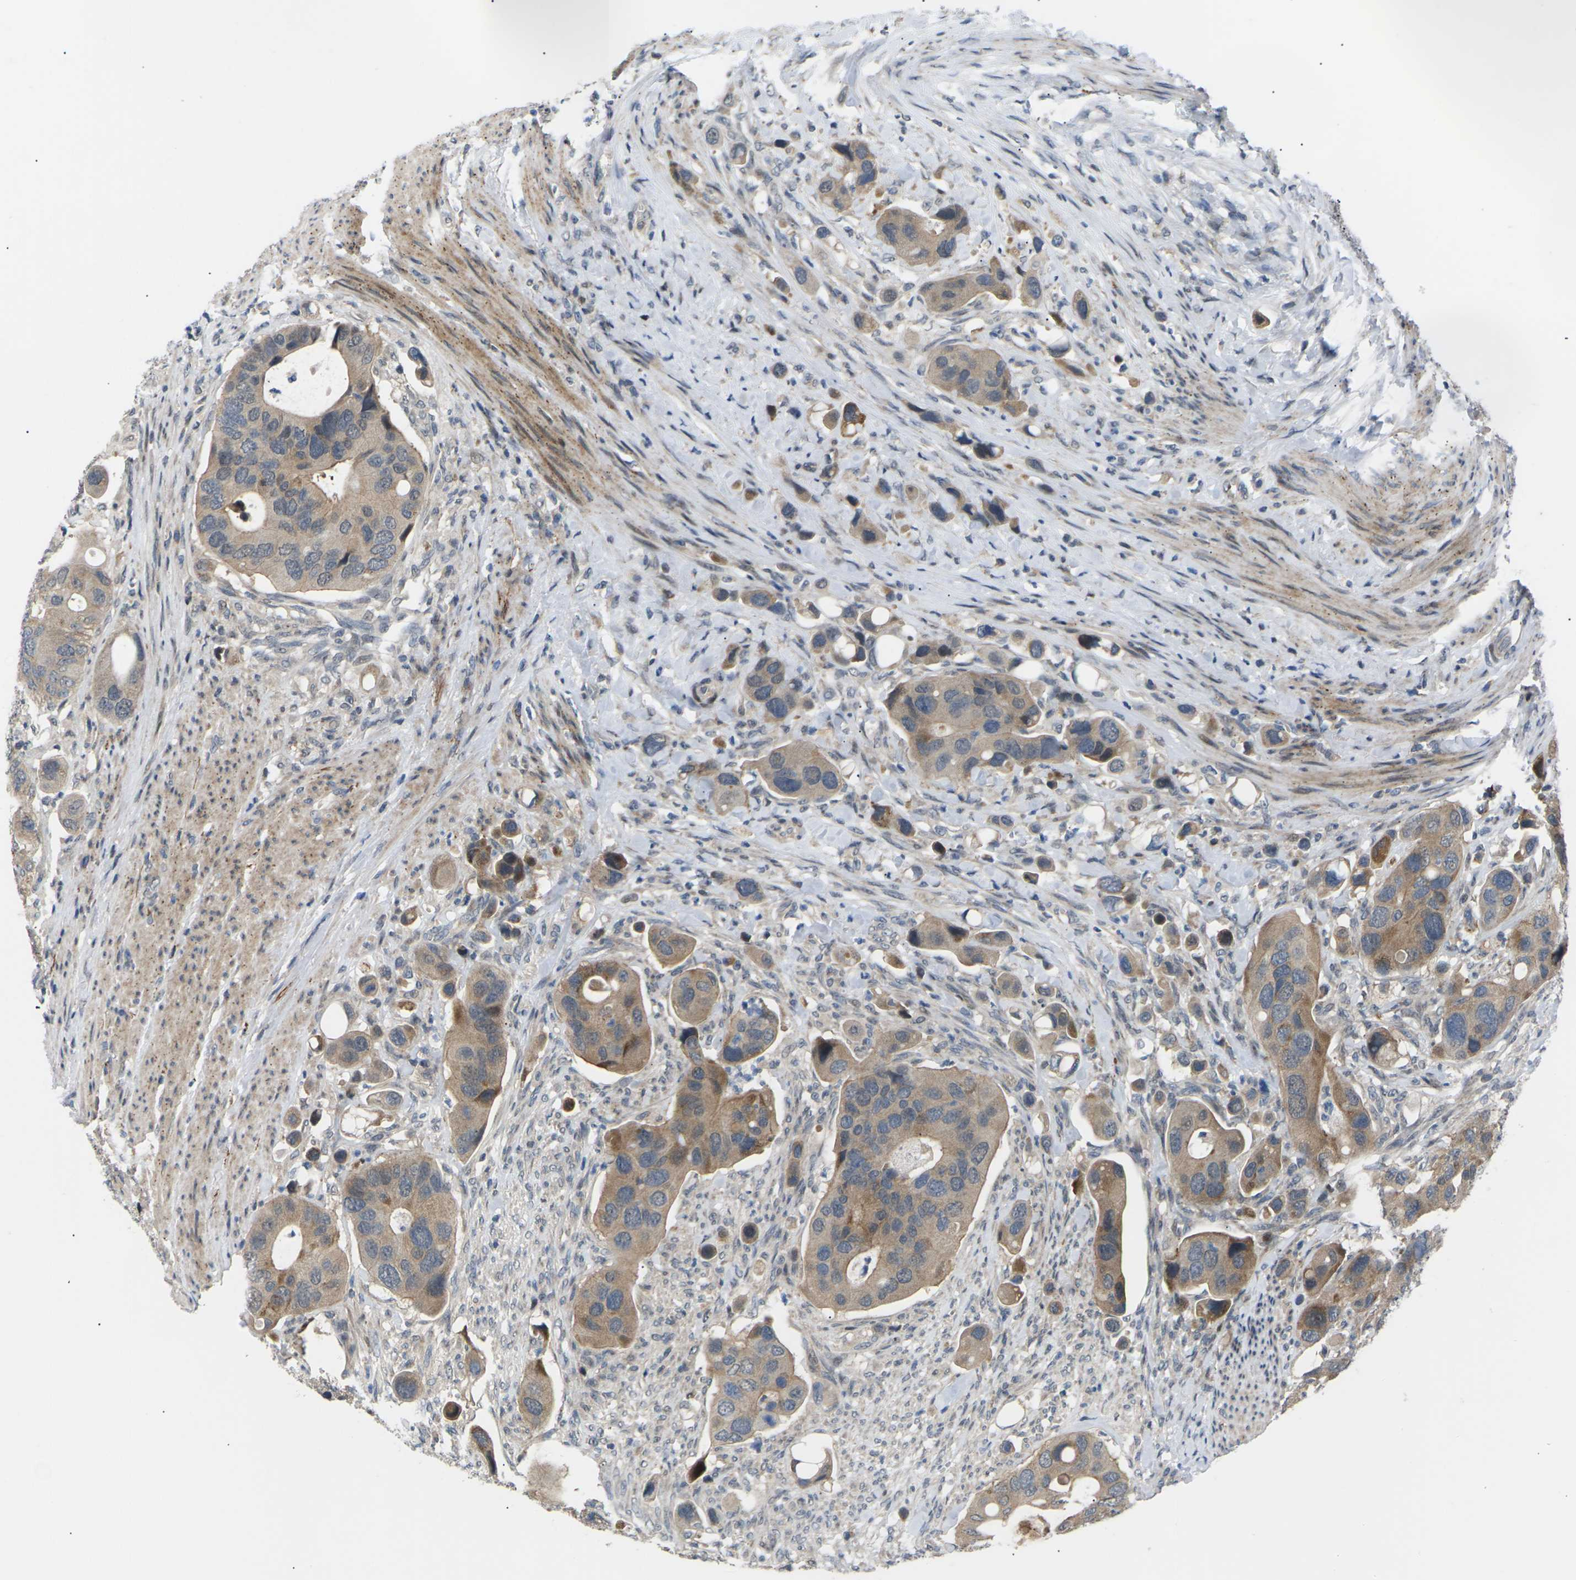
{"staining": {"intensity": "moderate", "quantity": ">75%", "location": "cytoplasmic/membranous"}, "tissue": "colorectal cancer", "cell_type": "Tumor cells", "image_type": "cancer", "snomed": [{"axis": "morphology", "description": "Adenocarcinoma, NOS"}, {"axis": "topography", "description": "Rectum"}], "caption": "Approximately >75% of tumor cells in colorectal adenocarcinoma exhibit moderate cytoplasmic/membranous protein staining as visualized by brown immunohistochemical staining.", "gene": "RPS6KA3", "patient": {"sex": "female", "age": 57}}